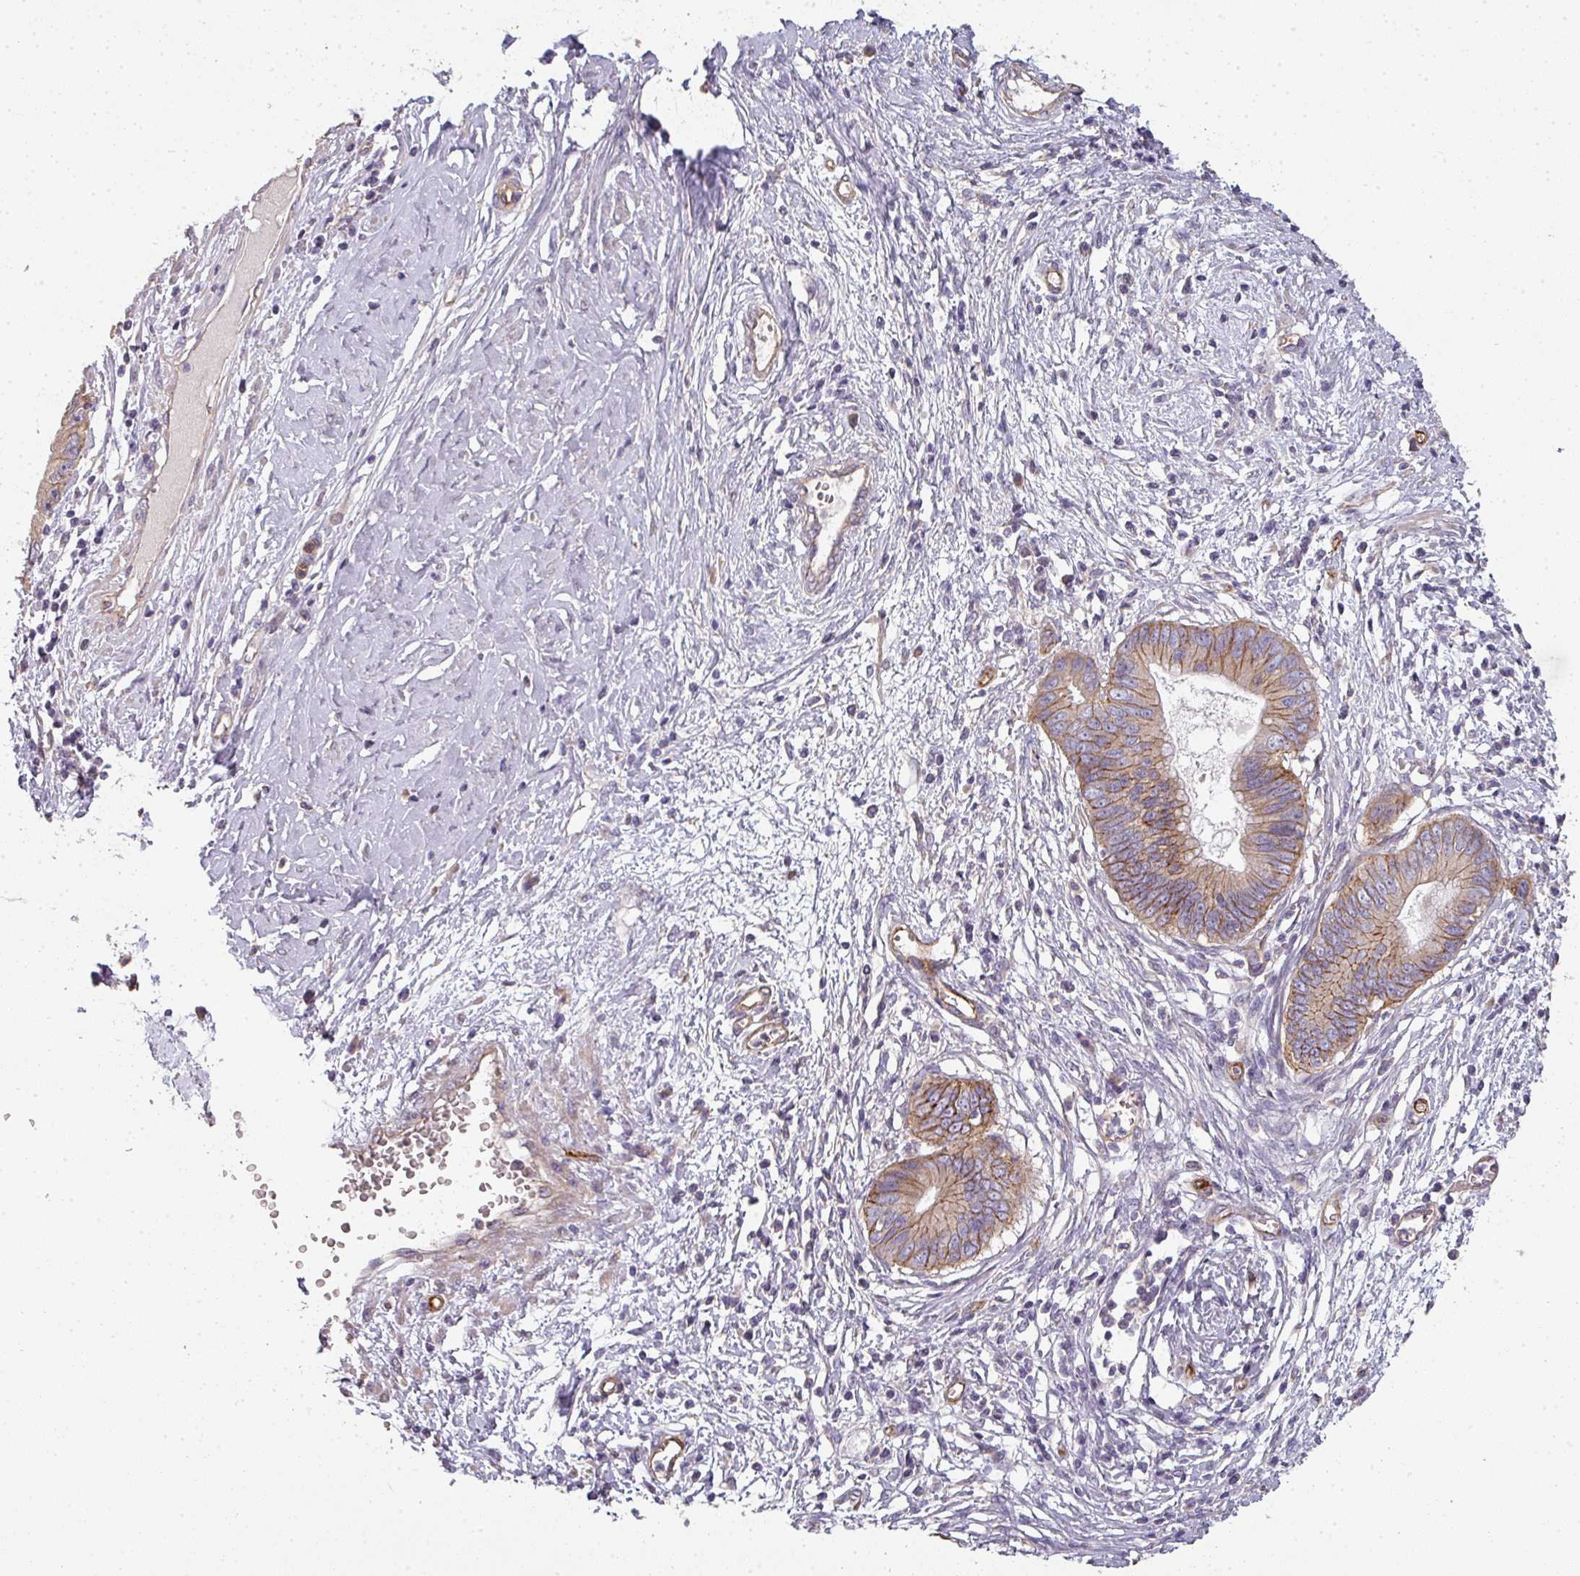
{"staining": {"intensity": "moderate", "quantity": ">75%", "location": "cytoplasmic/membranous"}, "tissue": "cervical cancer", "cell_type": "Tumor cells", "image_type": "cancer", "snomed": [{"axis": "morphology", "description": "Adenocarcinoma, NOS"}, {"axis": "topography", "description": "Cervix"}], "caption": "Immunohistochemistry staining of cervical cancer, which shows medium levels of moderate cytoplasmic/membranous staining in about >75% of tumor cells indicating moderate cytoplasmic/membranous protein expression. The staining was performed using DAB (3,3'-diaminobenzidine) (brown) for protein detection and nuclei were counterstained in hematoxylin (blue).", "gene": "PCDH1", "patient": {"sex": "female", "age": 44}}